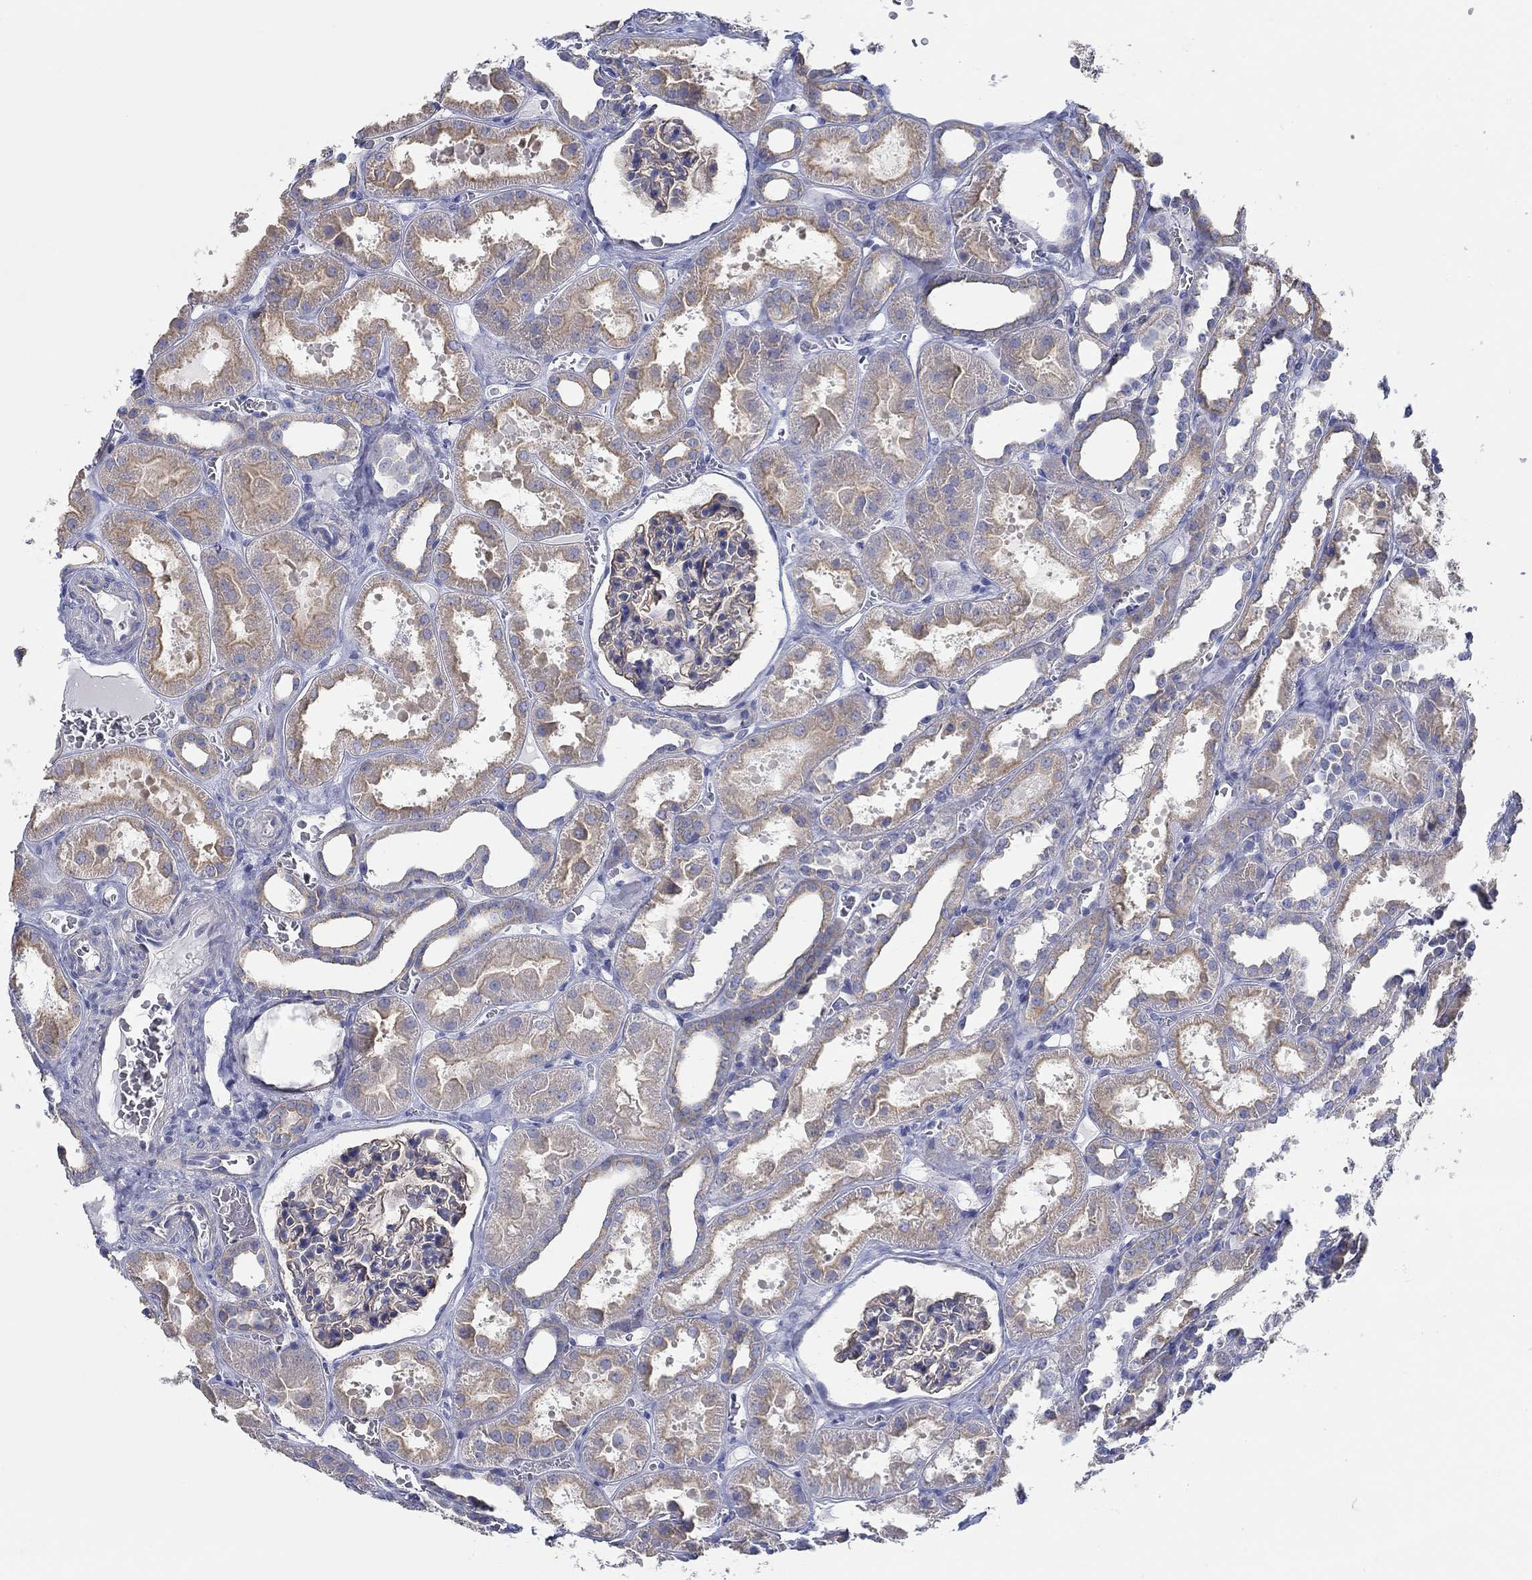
{"staining": {"intensity": "moderate", "quantity": "25%-75%", "location": "cytoplasmic/membranous"}, "tissue": "kidney", "cell_type": "Cells in glomeruli", "image_type": "normal", "snomed": [{"axis": "morphology", "description": "Normal tissue, NOS"}, {"axis": "topography", "description": "Kidney"}], "caption": "Protein staining exhibits moderate cytoplasmic/membranous staining in about 25%-75% of cells in glomeruli in benign kidney. Using DAB (brown) and hematoxylin (blue) stains, captured at high magnification using brightfield microscopy.", "gene": "BBOF1", "patient": {"sex": "female", "age": 41}}